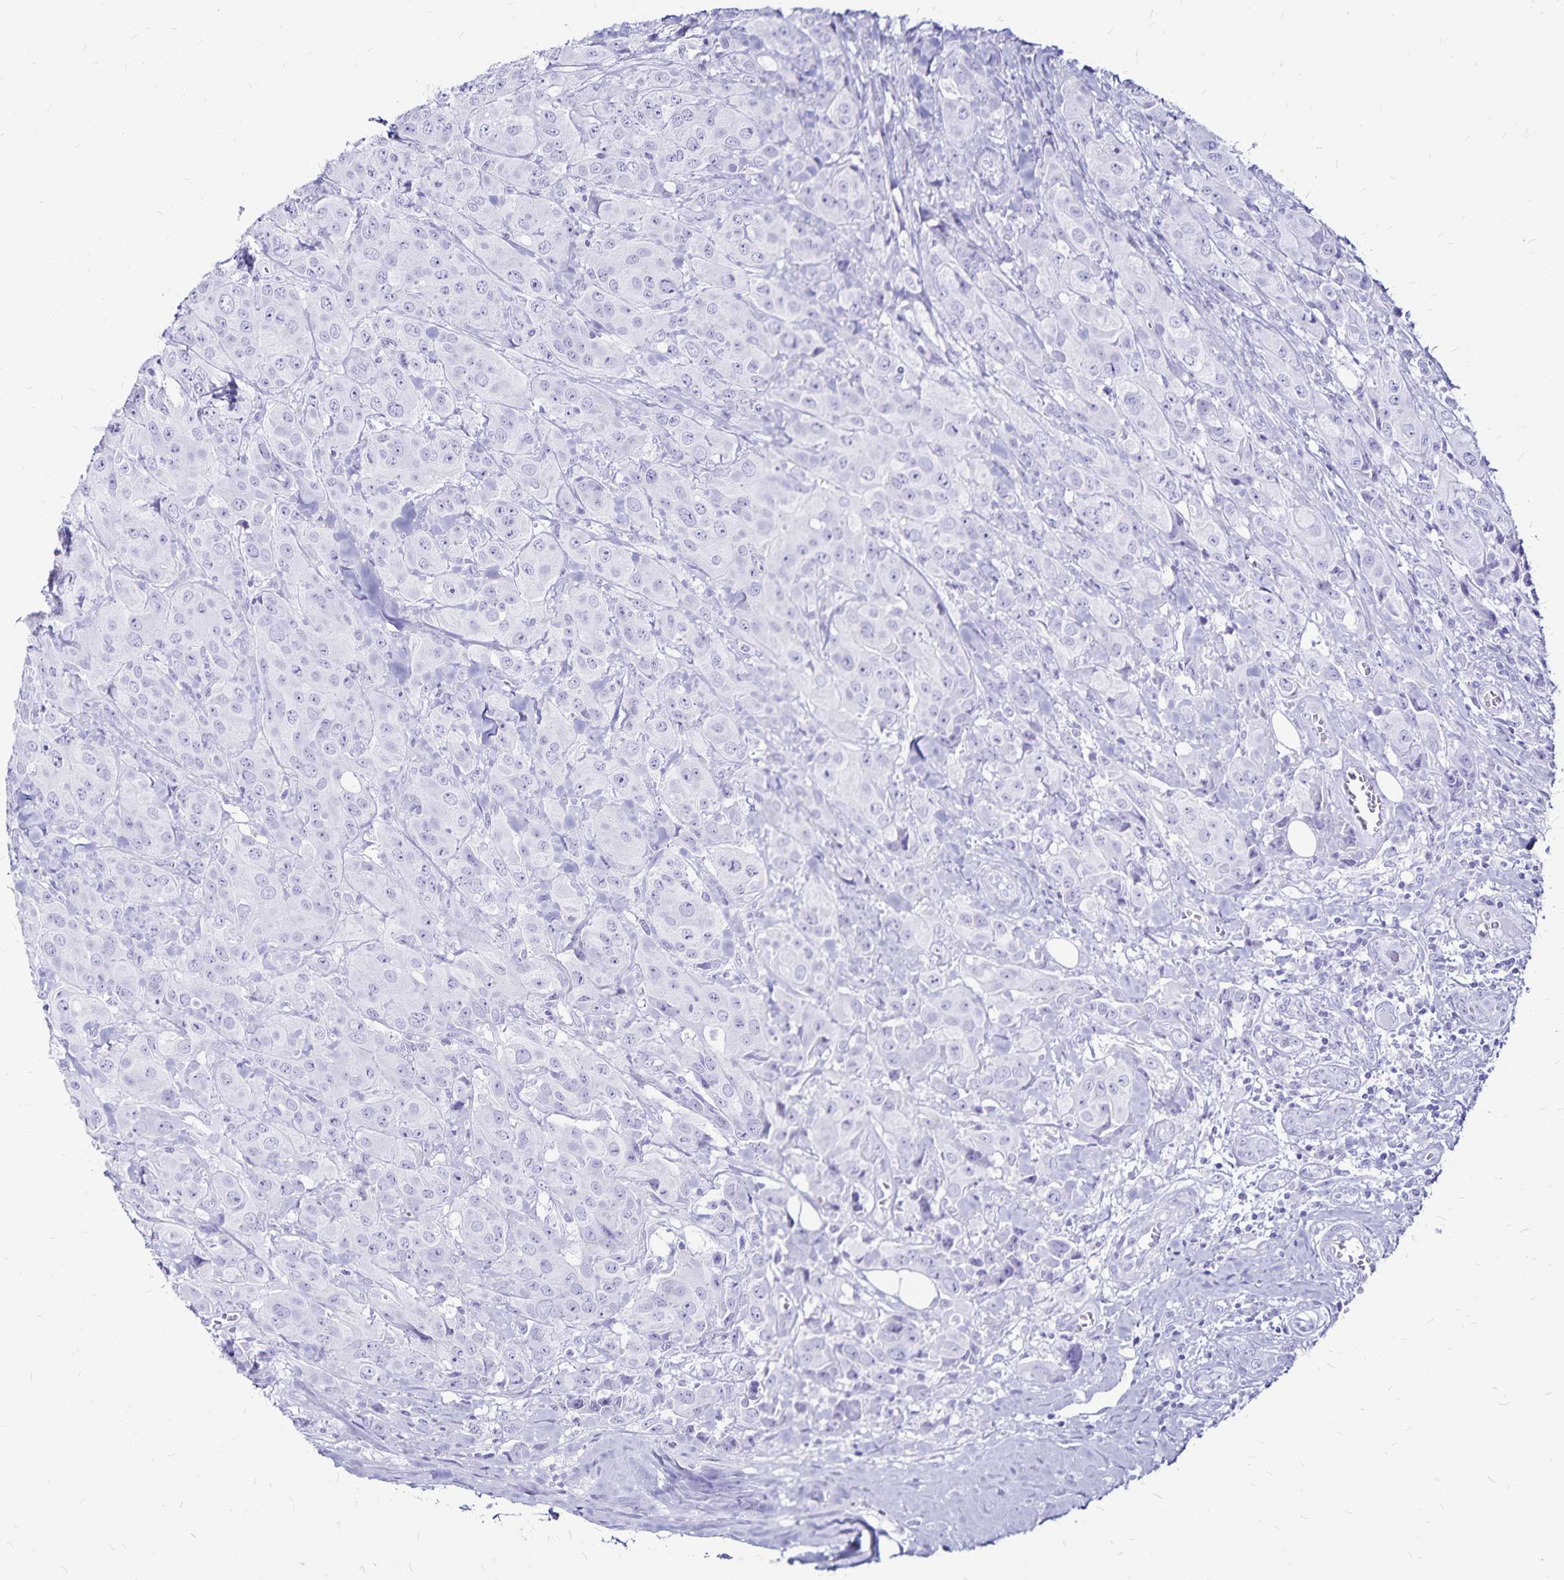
{"staining": {"intensity": "negative", "quantity": "none", "location": "none"}, "tissue": "breast cancer", "cell_type": "Tumor cells", "image_type": "cancer", "snomed": [{"axis": "morphology", "description": "Normal tissue, NOS"}, {"axis": "morphology", "description": "Duct carcinoma"}, {"axis": "topography", "description": "Breast"}], "caption": "Immunohistochemistry (IHC) image of neoplastic tissue: breast intraductal carcinoma stained with DAB shows no significant protein staining in tumor cells.", "gene": "LIN28B", "patient": {"sex": "female", "age": 43}}